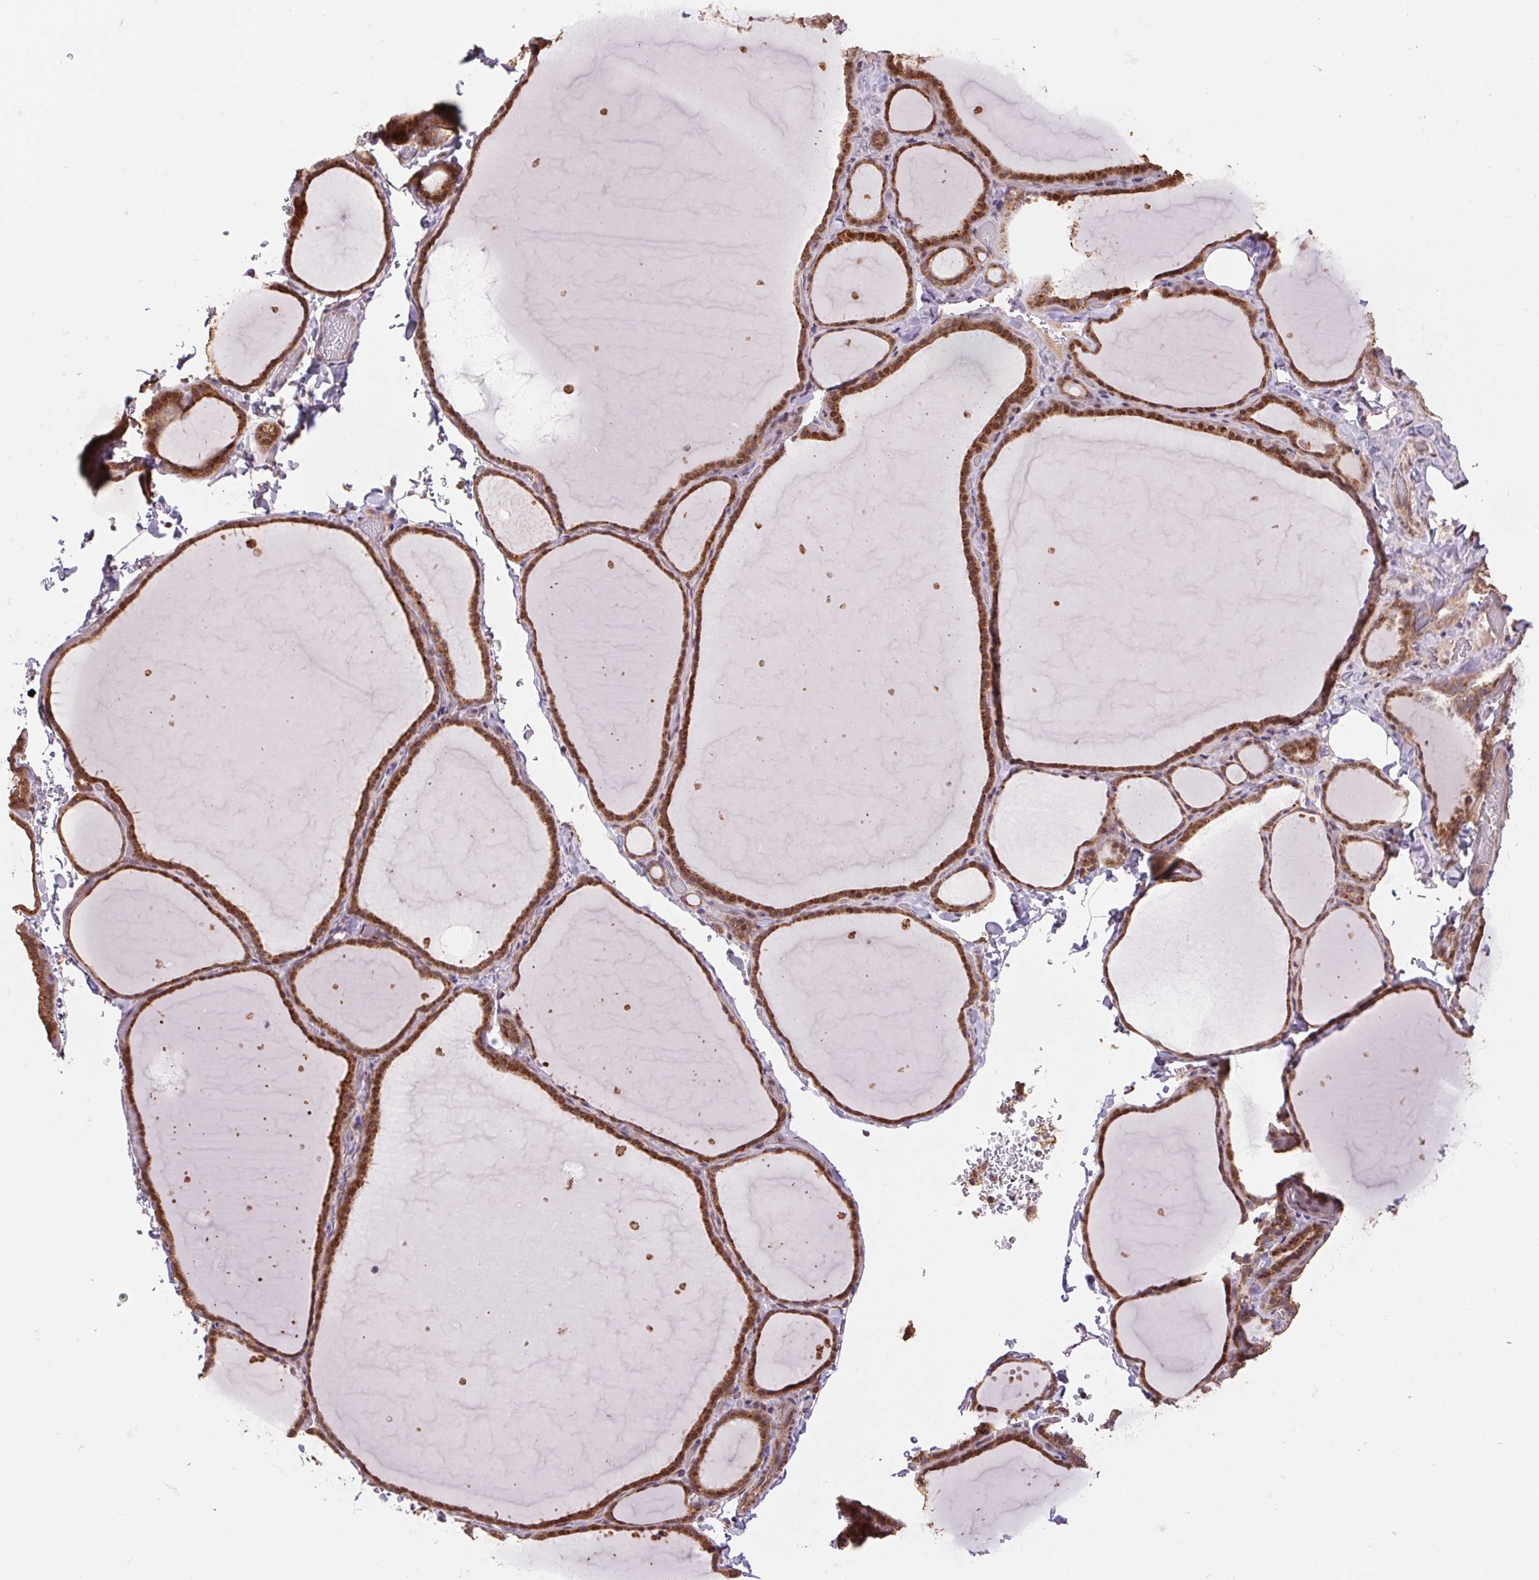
{"staining": {"intensity": "strong", "quantity": "25%-75%", "location": "cytoplasmic/membranous"}, "tissue": "thyroid gland", "cell_type": "Glandular cells", "image_type": "normal", "snomed": [{"axis": "morphology", "description": "Normal tissue, NOS"}, {"axis": "topography", "description": "Thyroid gland"}], "caption": "The image shows immunohistochemical staining of unremarkable thyroid gland. There is strong cytoplasmic/membranous staining is present in approximately 25%-75% of glandular cells.", "gene": "PDHA1", "patient": {"sex": "female", "age": 22}}